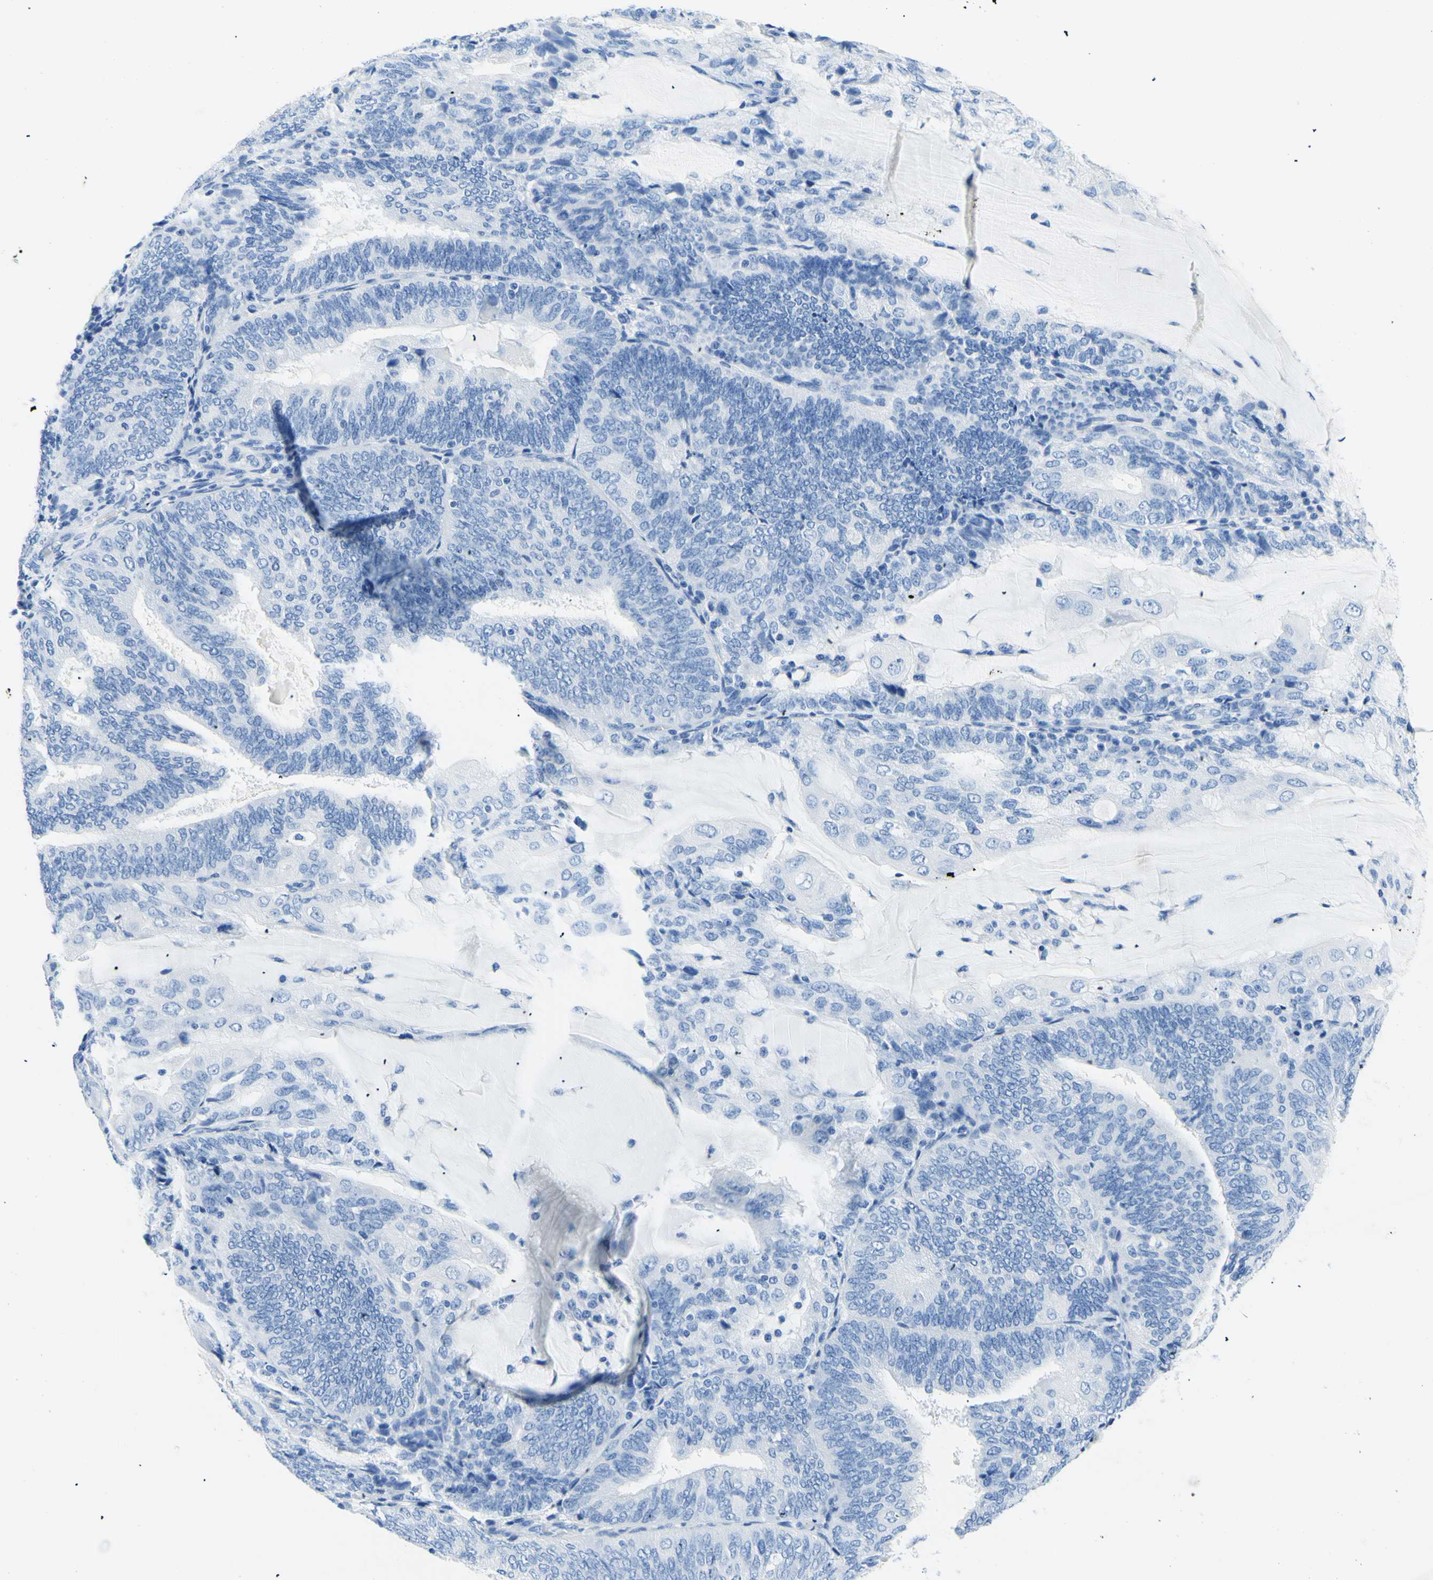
{"staining": {"intensity": "negative", "quantity": "none", "location": "none"}, "tissue": "endometrial cancer", "cell_type": "Tumor cells", "image_type": "cancer", "snomed": [{"axis": "morphology", "description": "Adenocarcinoma, NOS"}, {"axis": "topography", "description": "Endometrium"}], "caption": "IHC photomicrograph of neoplastic tissue: endometrial cancer (adenocarcinoma) stained with DAB displays no significant protein expression in tumor cells.", "gene": "MYH2", "patient": {"sex": "female", "age": 81}}